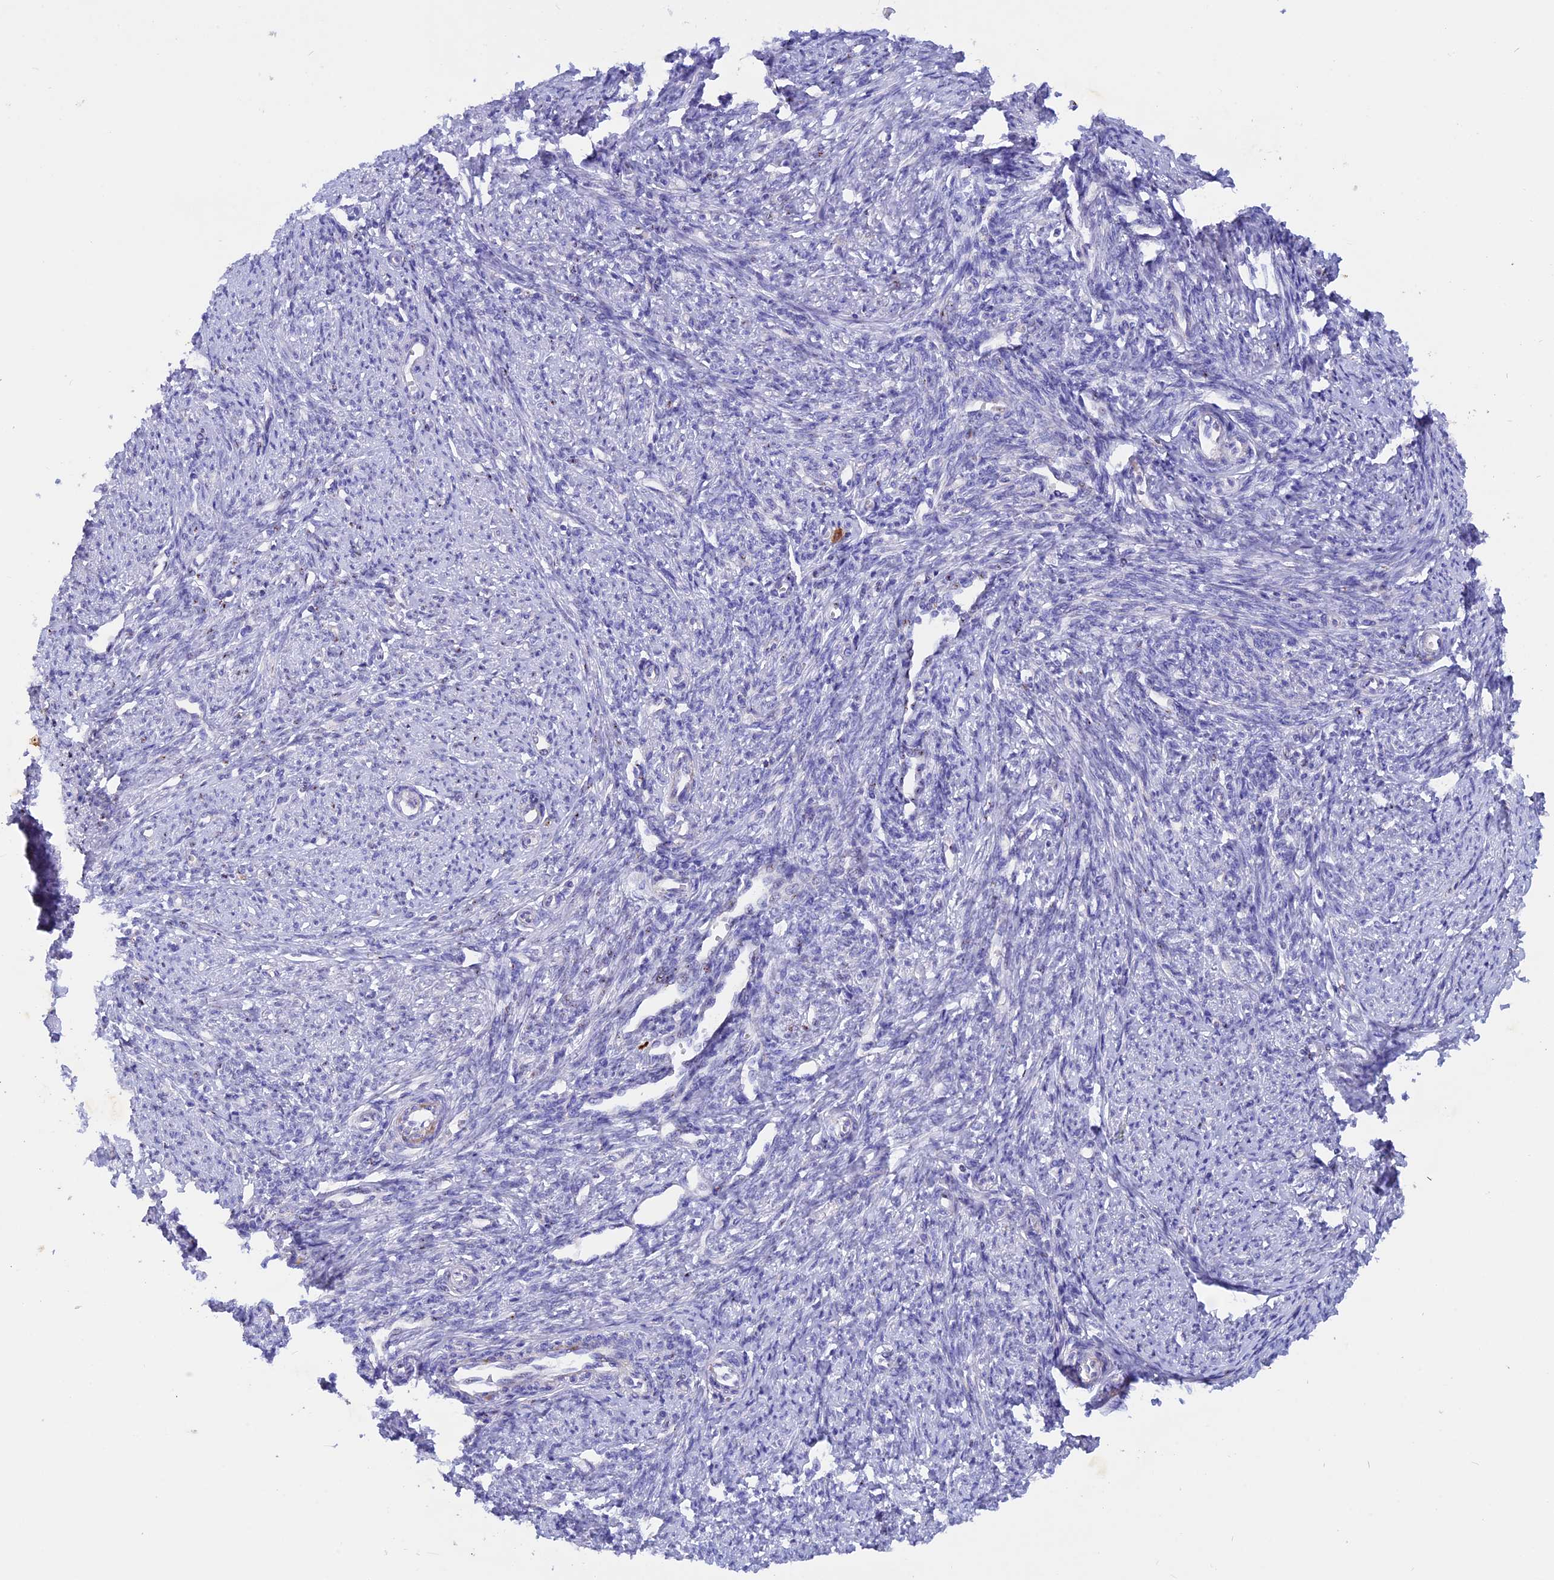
{"staining": {"intensity": "negative", "quantity": "none", "location": "none"}, "tissue": "smooth muscle", "cell_type": "Smooth muscle cells", "image_type": "normal", "snomed": [{"axis": "morphology", "description": "Normal tissue, NOS"}, {"axis": "topography", "description": "Smooth muscle"}, {"axis": "topography", "description": "Uterus"}], "caption": "This is a micrograph of immunohistochemistry staining of normal smooth muscle, which shows no expression in smooth muscle cells.", "gene": "GK5", "patient": {"sex": "female", "age": 59}}